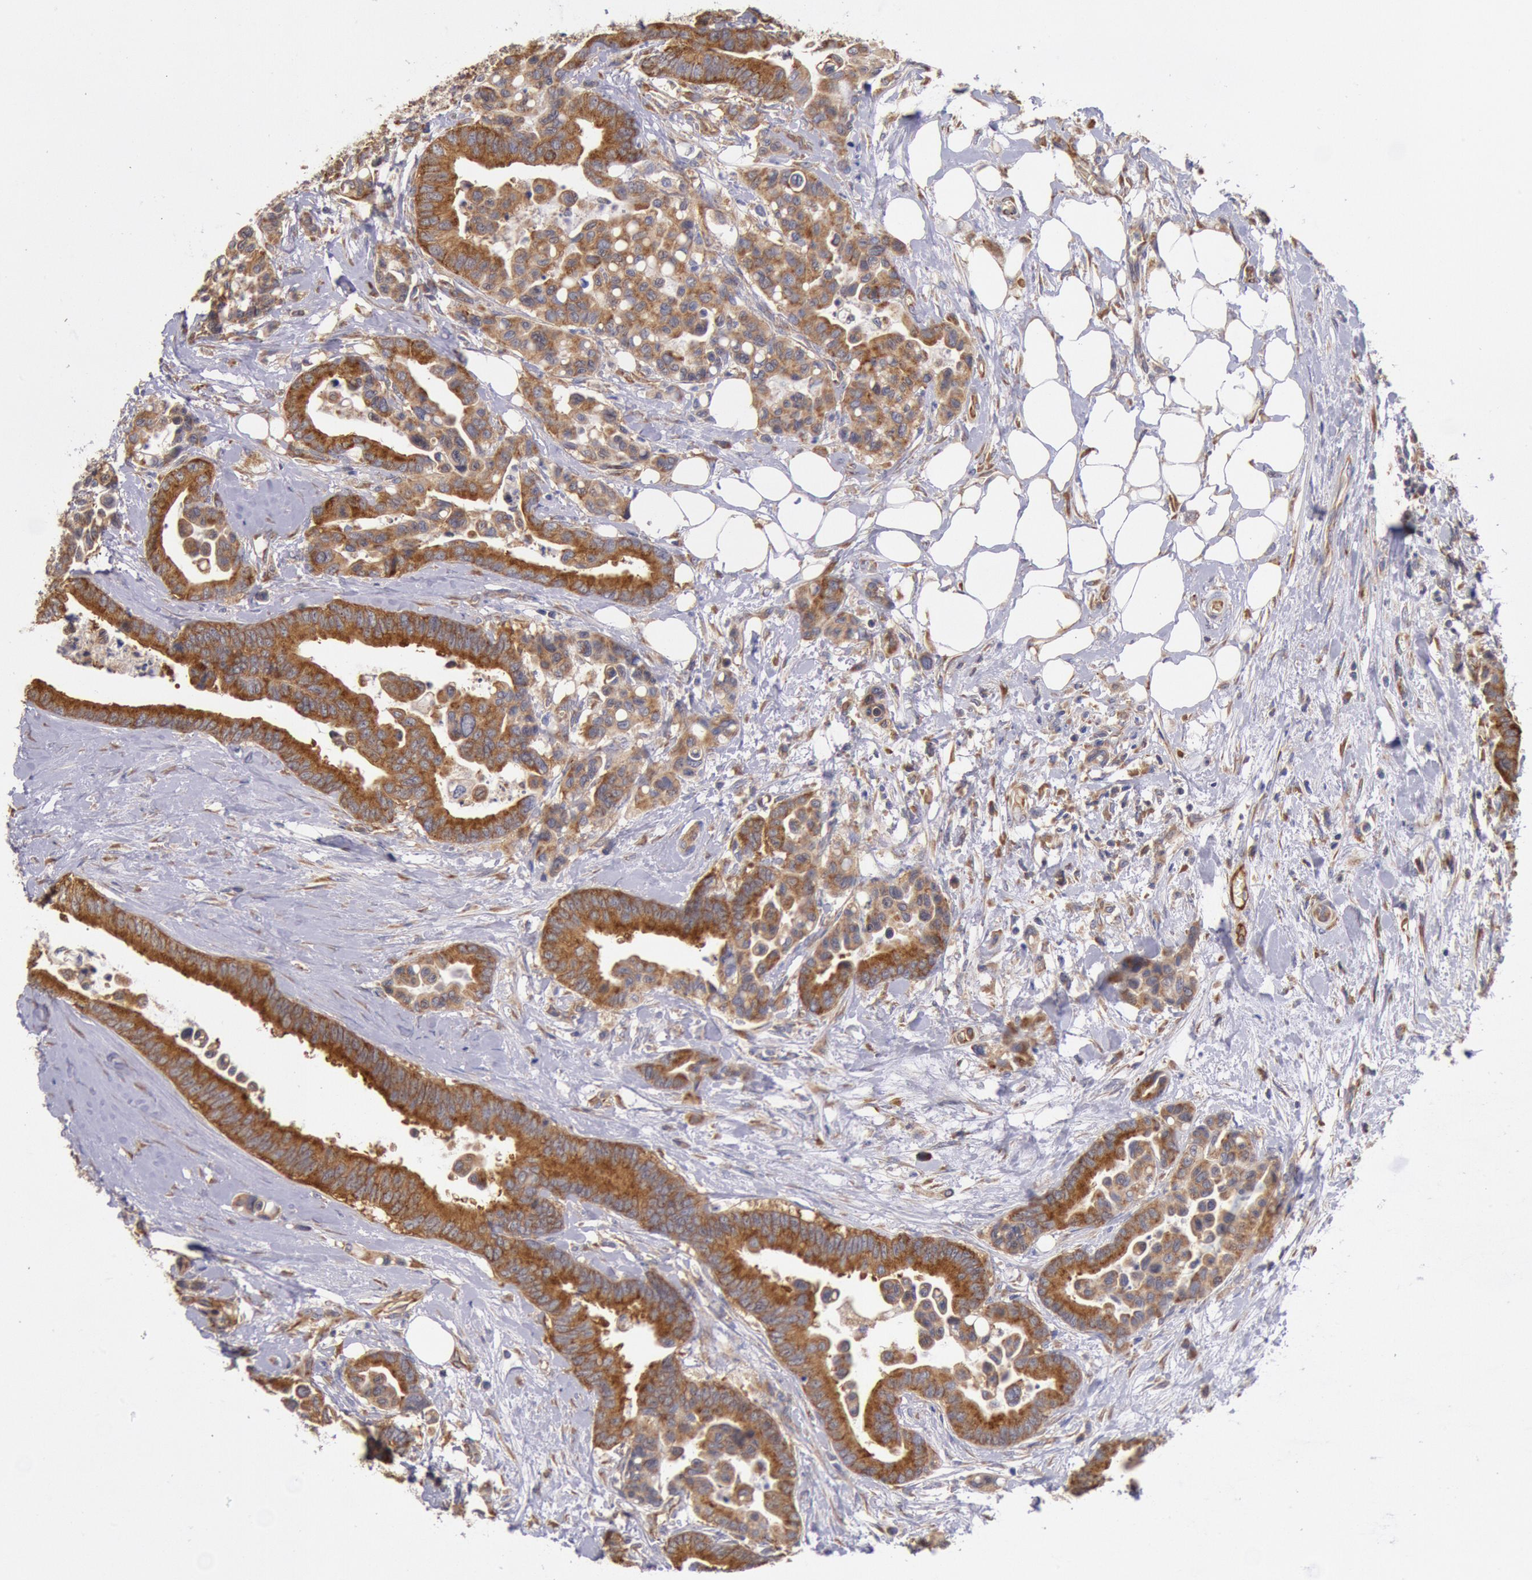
{"staining": {"intensity": "moderate", "quantity": ">75%", "location": "cytoplasmic/membranous"}, "tissue": "colorectal cancer", "cell_type": "Tumor cells", "image_type": "cancer", "snomed": [{"axis": "morphology", "description": "Adenocarcinoma, NOS"}, {"axis": "topography", "description": "Colon"}], "caption": "Immunohistochemical staining of adenocarcinoma (colorectal) demonstrates medium levels of moderate cytoplasmic/membranous protein staining in about >75% of tumor cells.", "gene": "DRG1", "patient": {"sex": "male", "age": 82}}